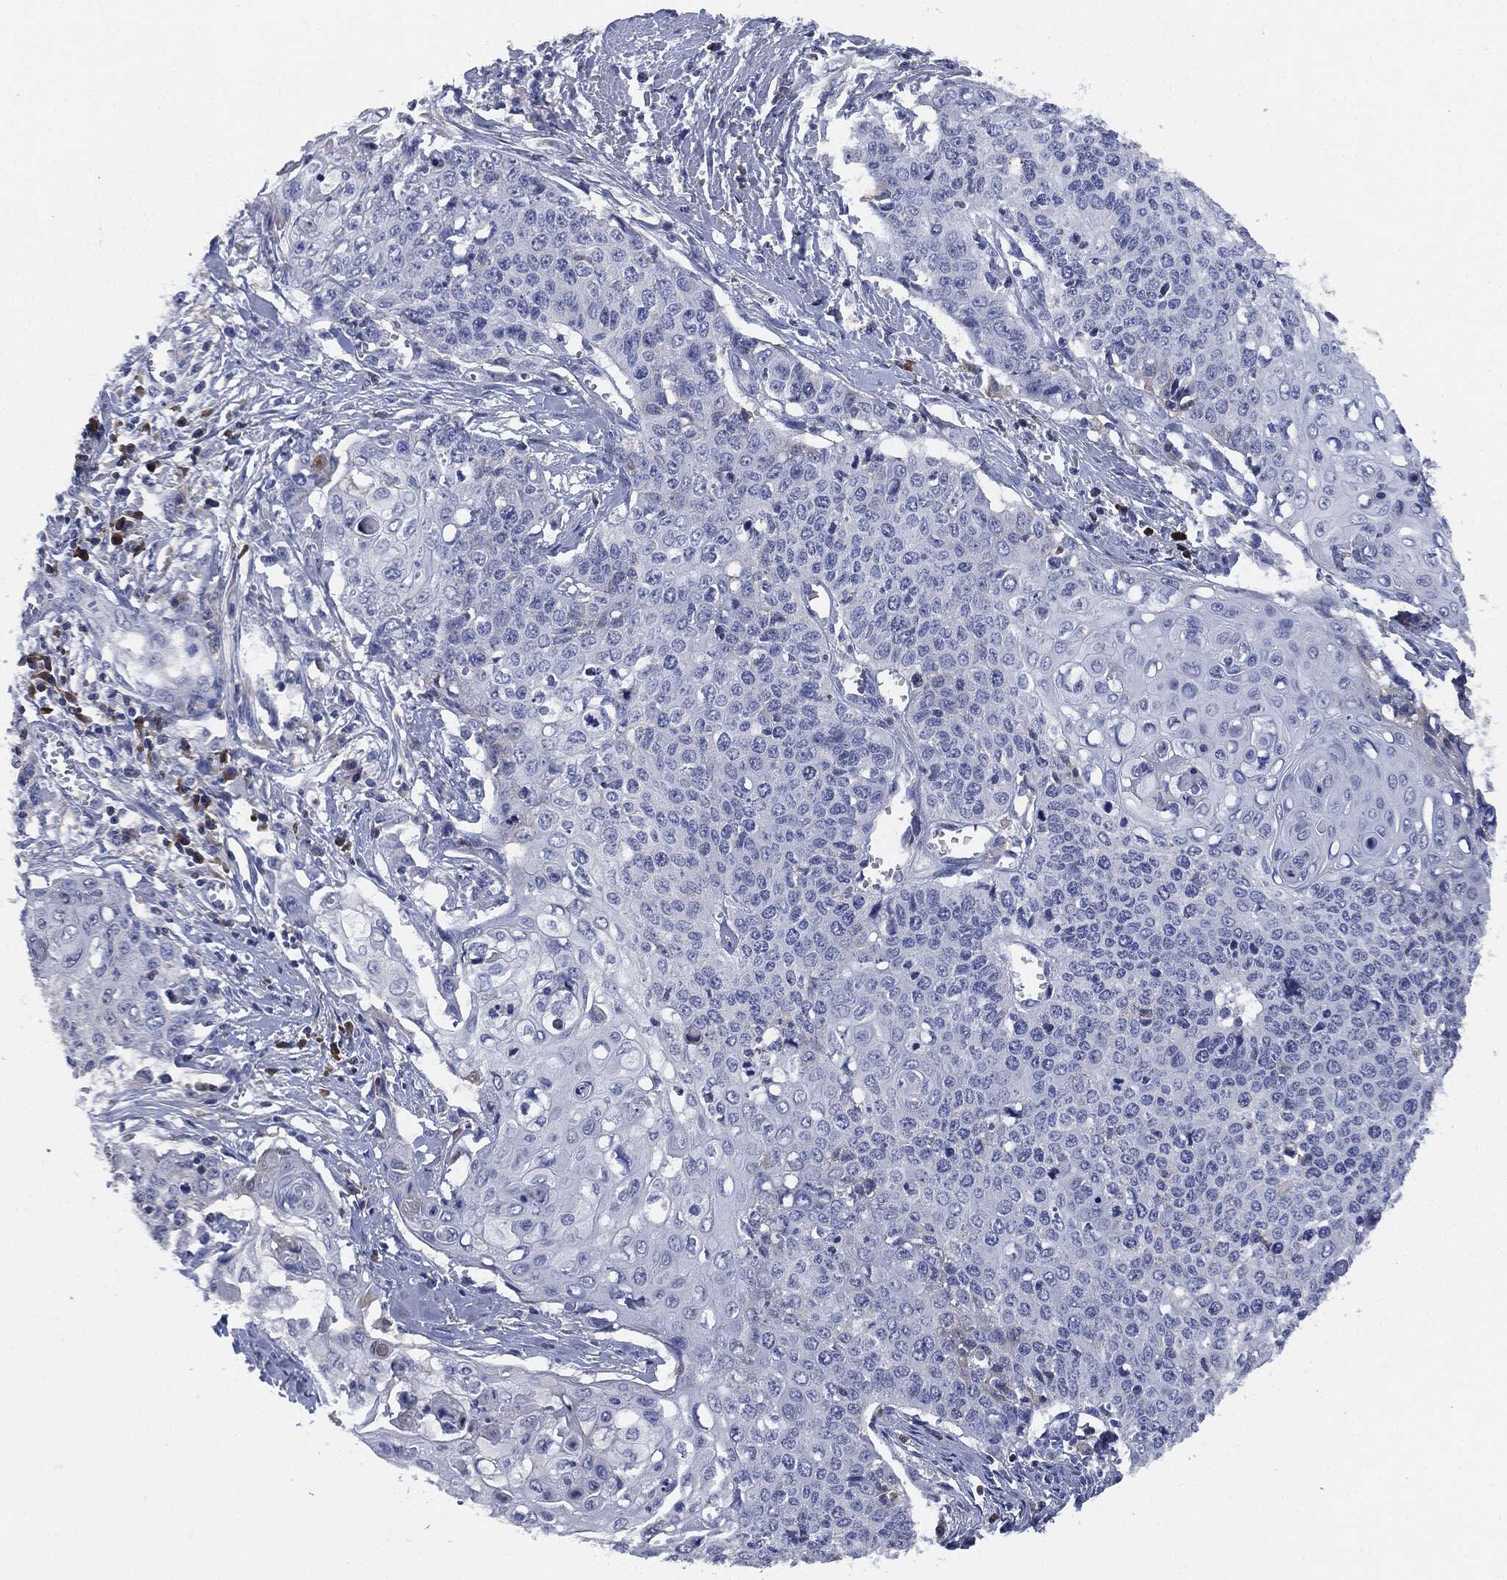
{"staining": {"intensity": "negative", "quantity": "none", "location": "none"}, "tissue": "cervical cancer", "cell_type": "Tumor cells", "image_type": "cancer", "snomed": [{"axis": "morphology", "description": "Squamous cell carcinoma, NOS"}, {"axis": "topography", "description": "Cervix"}], "caption": "Histopathology image shows no protein positivity in tumor cells of cervical squamous cell carcinoma tissue.", "gene": "SIGLEC7", "patient": {"sex": "female", "age": 39}}